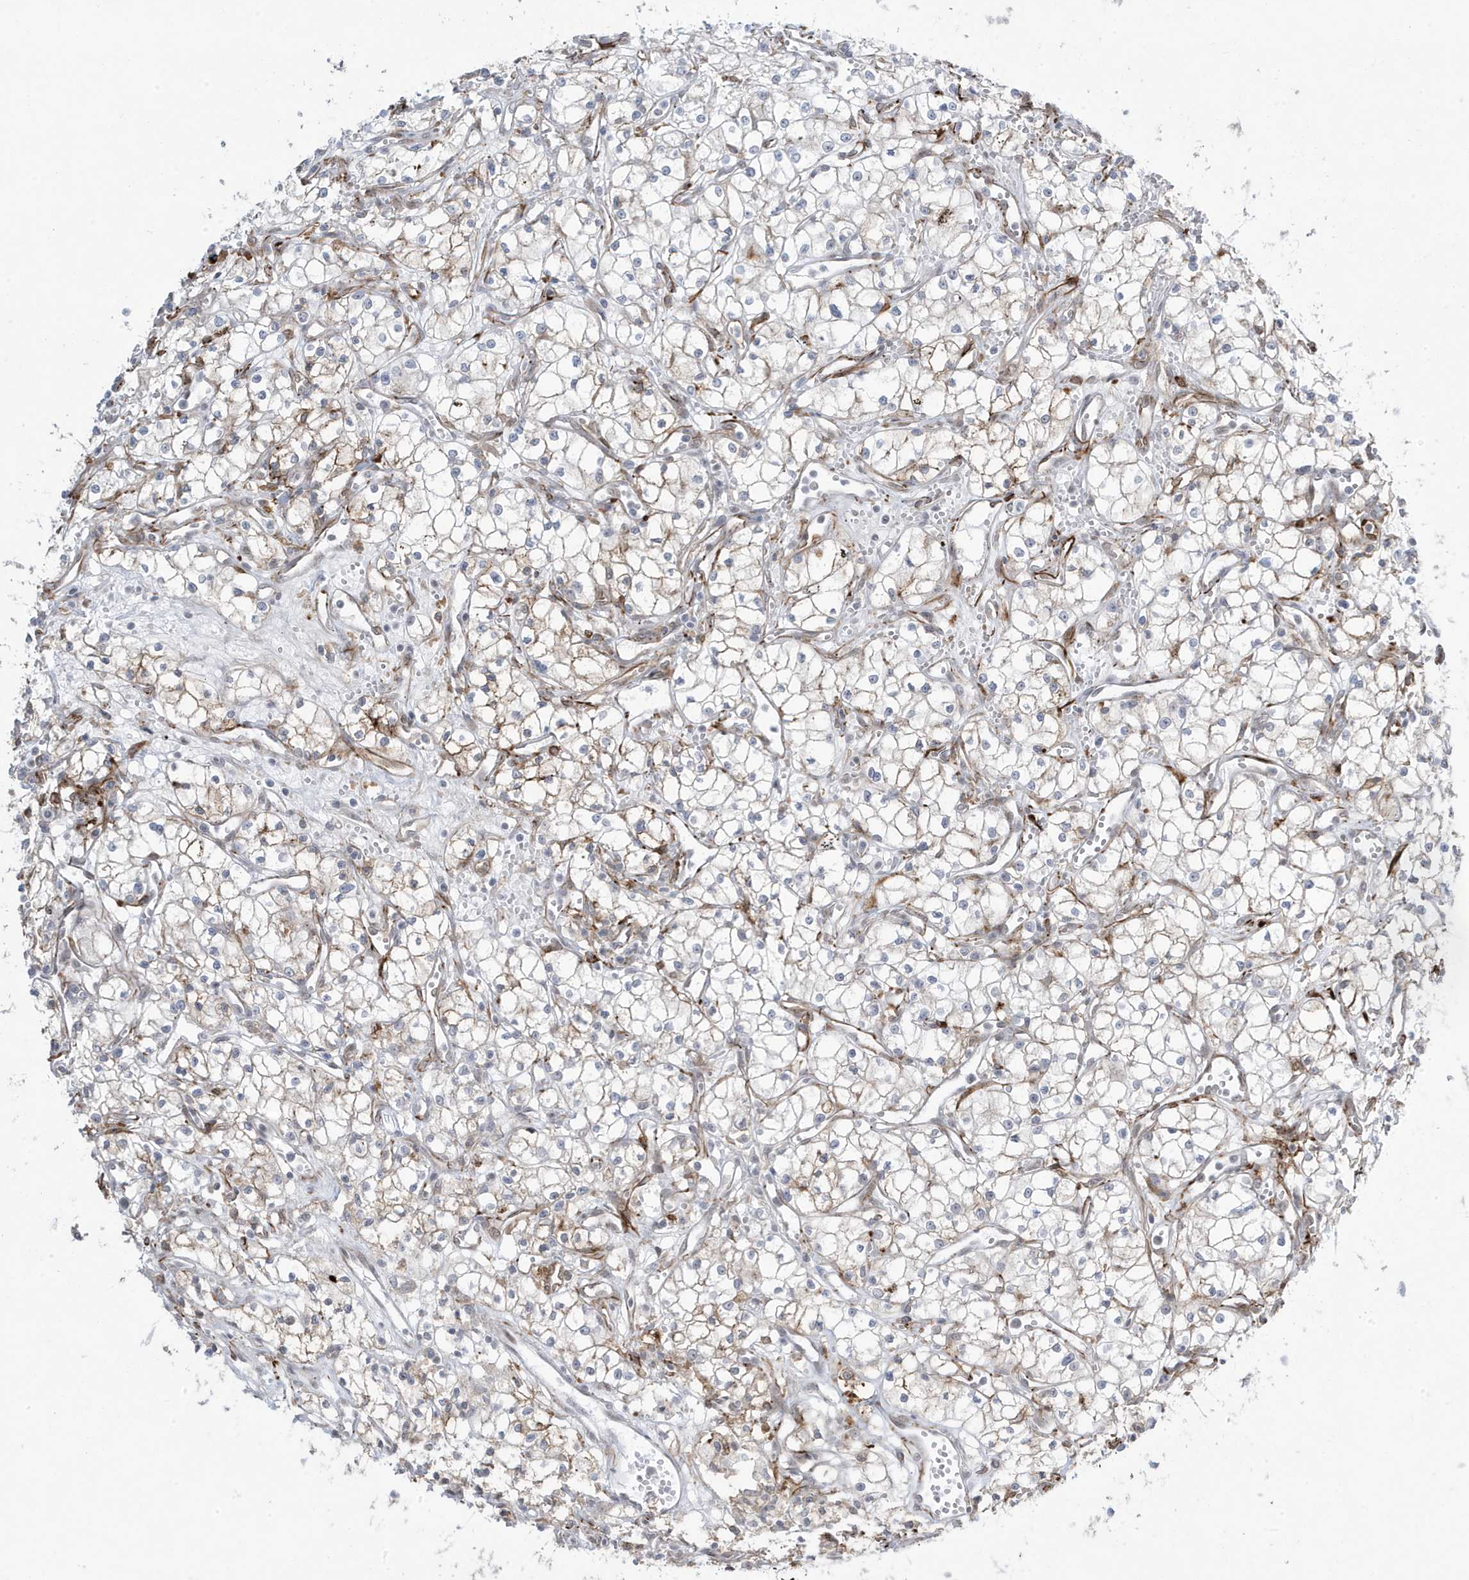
{"staining": {"intensity": "weak", "quantity": "<25%", "location": "cytoplasmic/membranous"}, "tissue": "renal cancer", "cell_type": "Tumor cells", "image_type": "cancer", "snomed": [{"axis": "morphology", "description": "Adenocarcinoma, NOS"}, {"axis": "topography", "description": "Kidney"}], "caption": "DAB (3,3'-diaminobenzidine) immunohistochemical staining of adenocarcinoma (renal) reveals no significant positivity in tumor cells. (DAB immunohistochemistry (IHC) visualized using brightfield microscopy, high magnification).", "gene": "ADAMTSL3", "patient": {"sex": "male", "age": 59}}